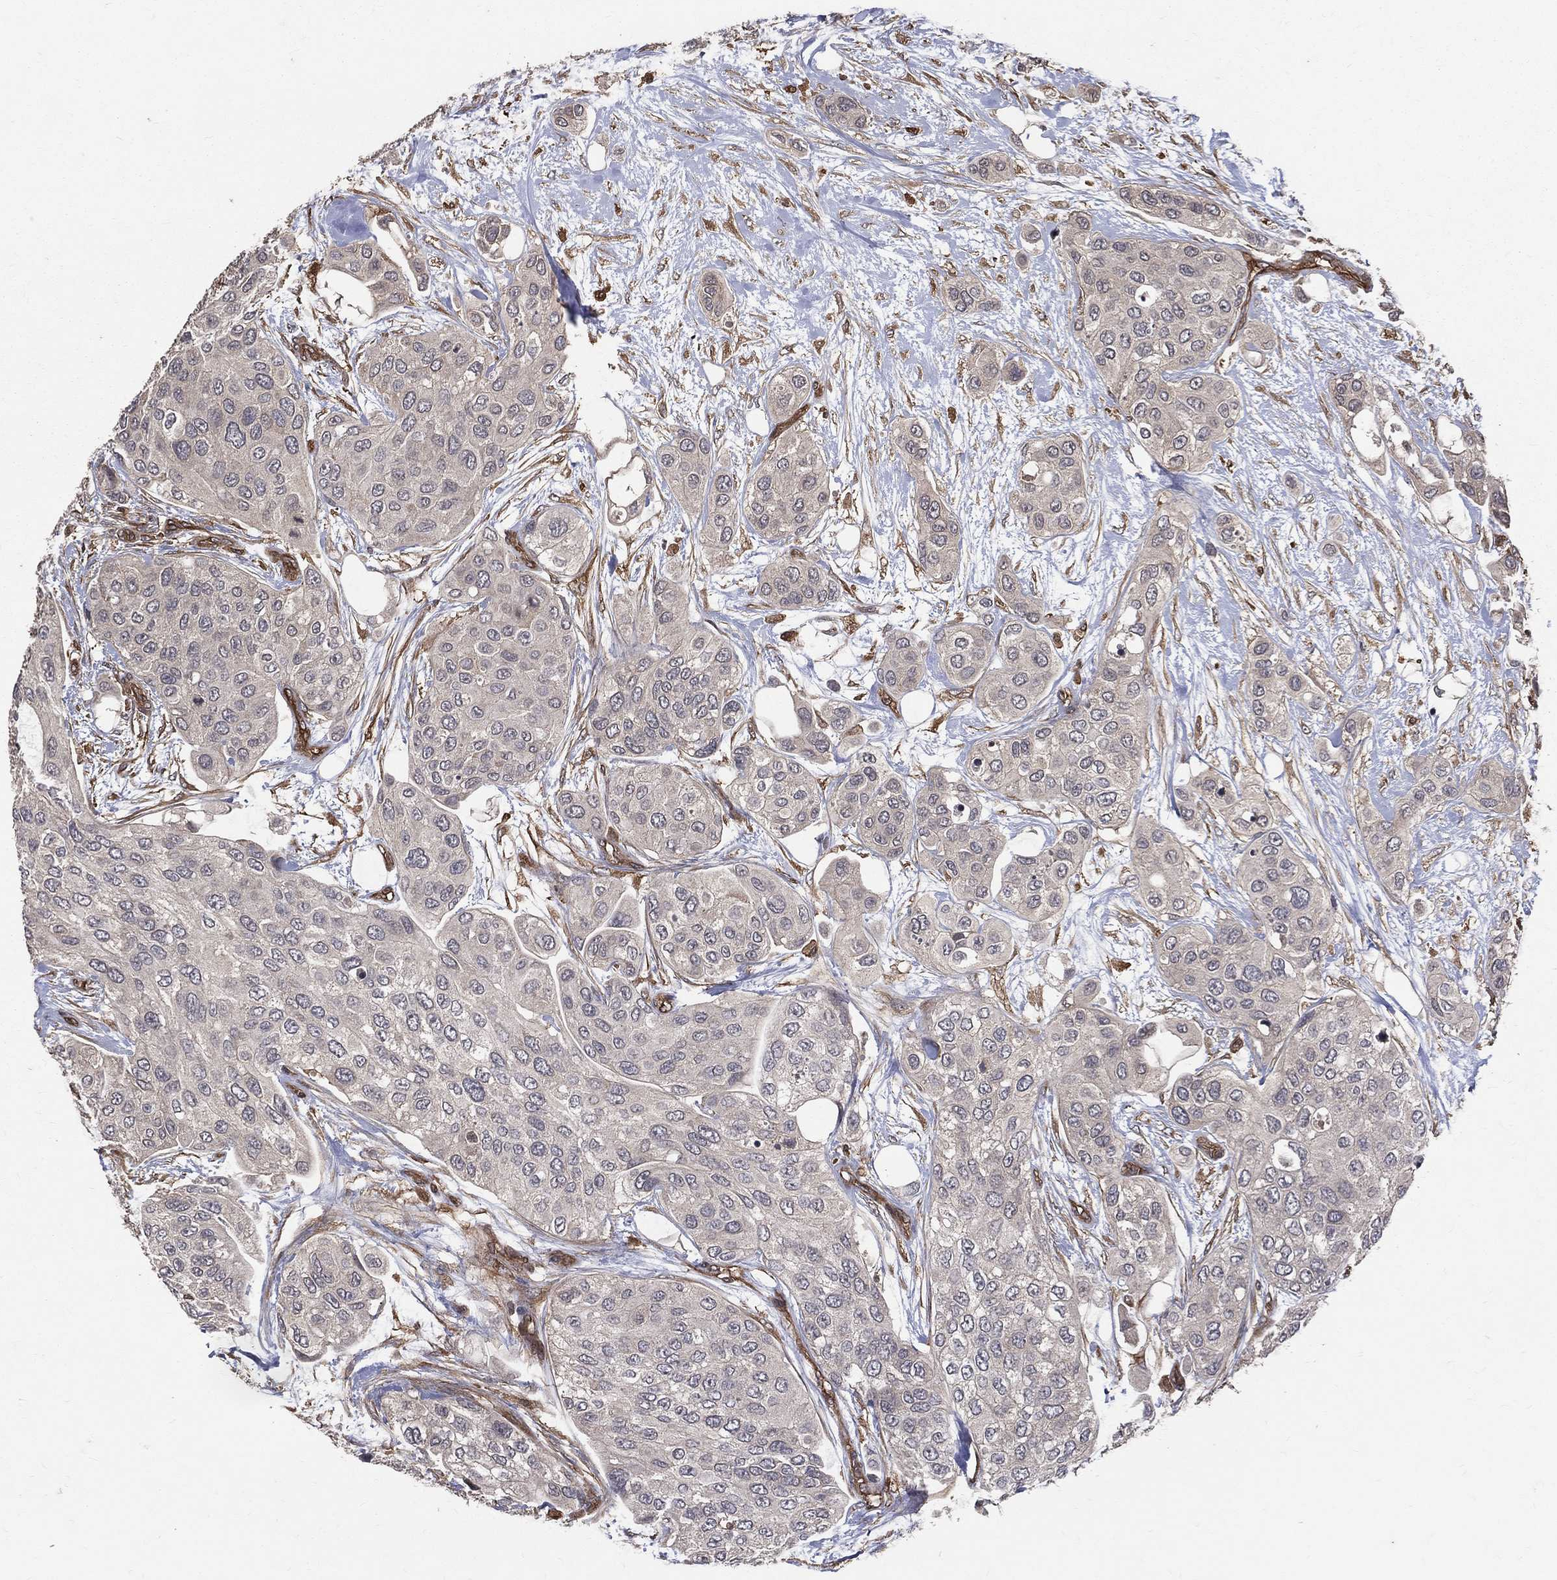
{"staining": {"intensity": "negative", "quantity": "none", "location": "none"}, "tissue": "urothelial cancer", "cell_type": "Tumor cells", "image_type": "cancer", "snomed": [{"axis": "morphology", "description": "Urothelial carcinoma, High grade"}, {"axis": "topography", "description": "Urinary bladder"}], "caption": "This is a image of IHC staining of urothelial cancer, which shows no staining in tumor cells.", "gene": "DPYSL2", "patient": {"sex": "male", "age": 77}}